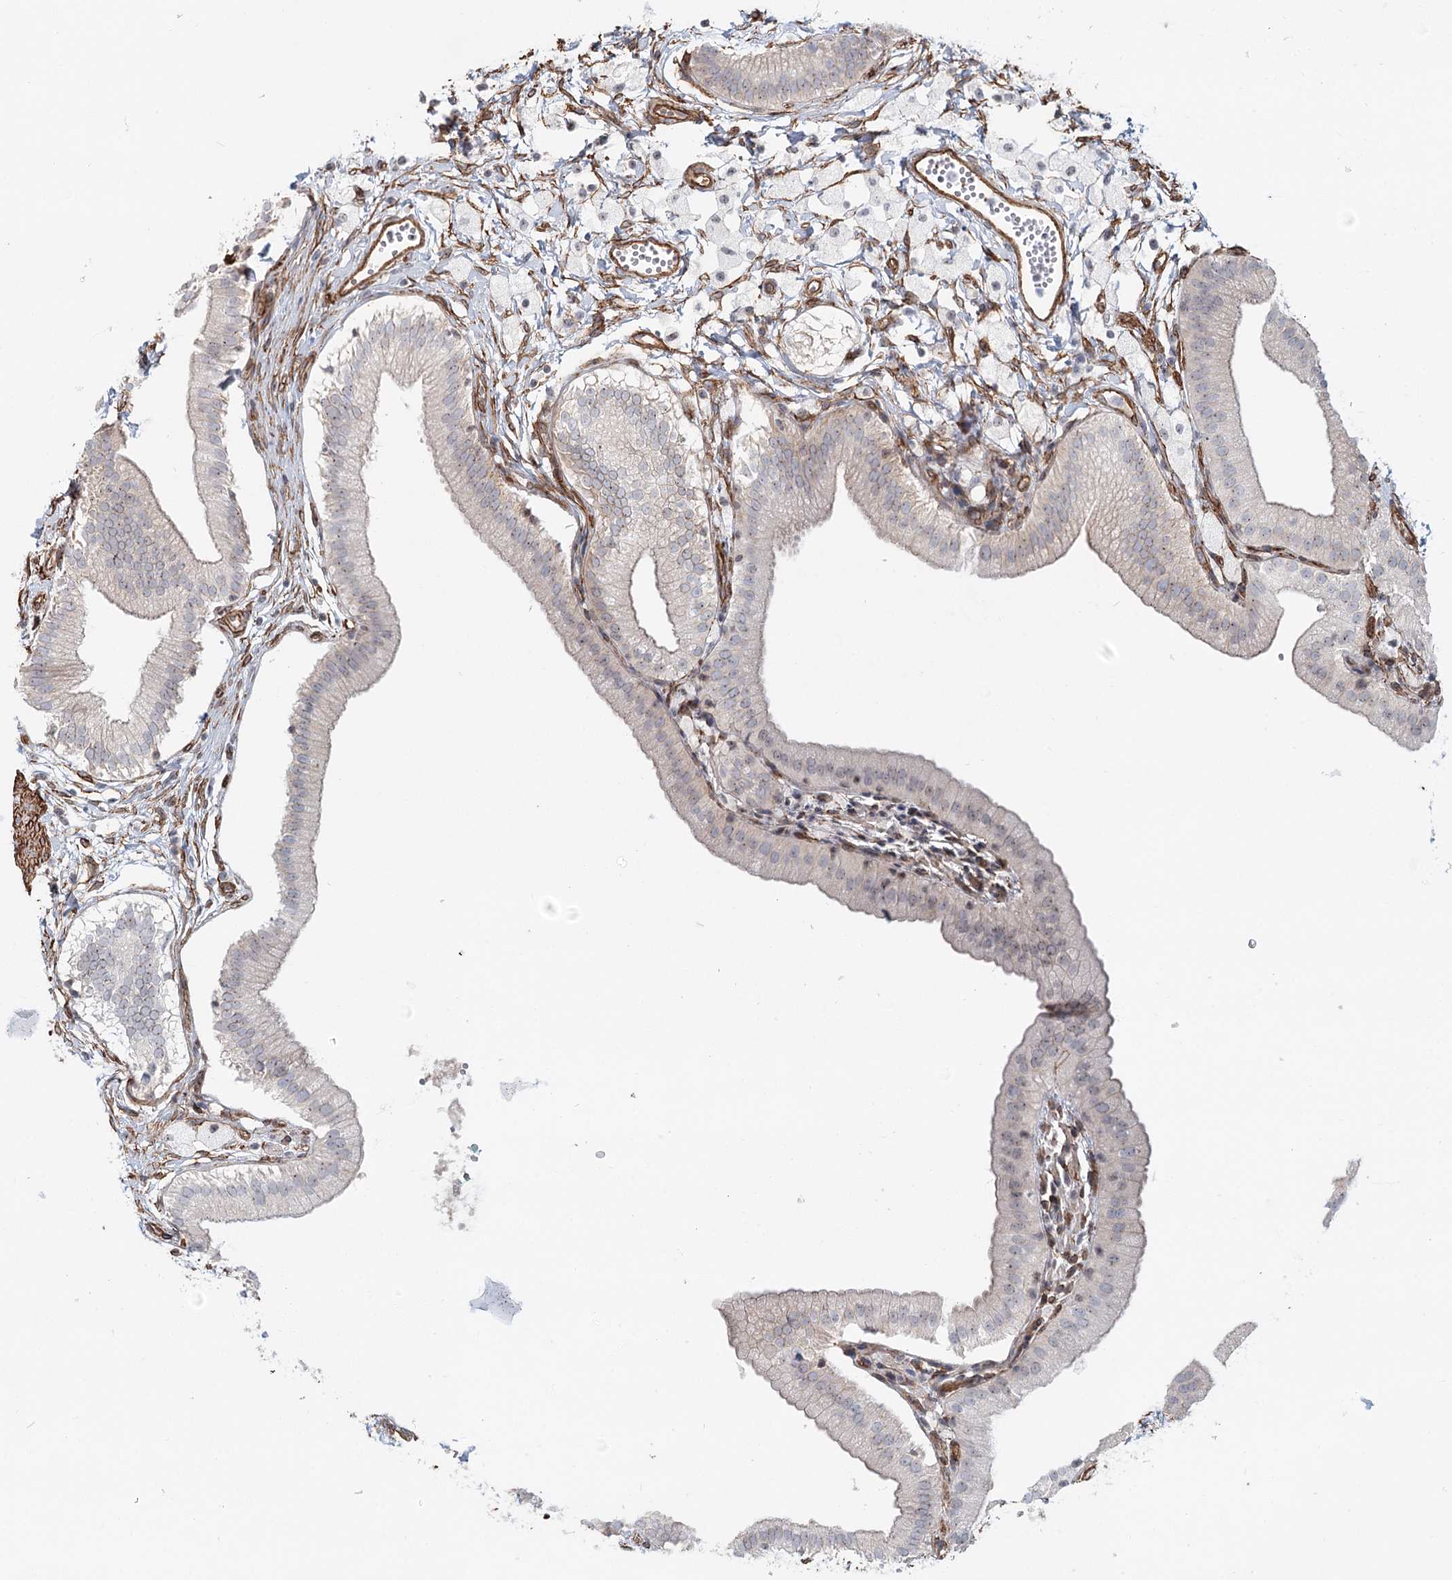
{"staining": {"intensity": "weak", "quantity": "25%-75%", "location": "cytoplasmic/membranous"}, "tissue": "gallbladder", "cell_type": "Glandular cells", "image_type": "normal", "snomed": [{"axis": "morphology", "description": "Normal tissue, NOS"}, {"axis": "topography", "description": "Gallbladder"}], "caption": "Immunohistochemical staining of normal human gallbladder shows 25%-75% levels of weak cytoplasmic/membranous protein positivity in approximately 25%-75% of glandular cells.", "gene": "ZFYVE28", "patient": {"sex": "male", "age": 55}}